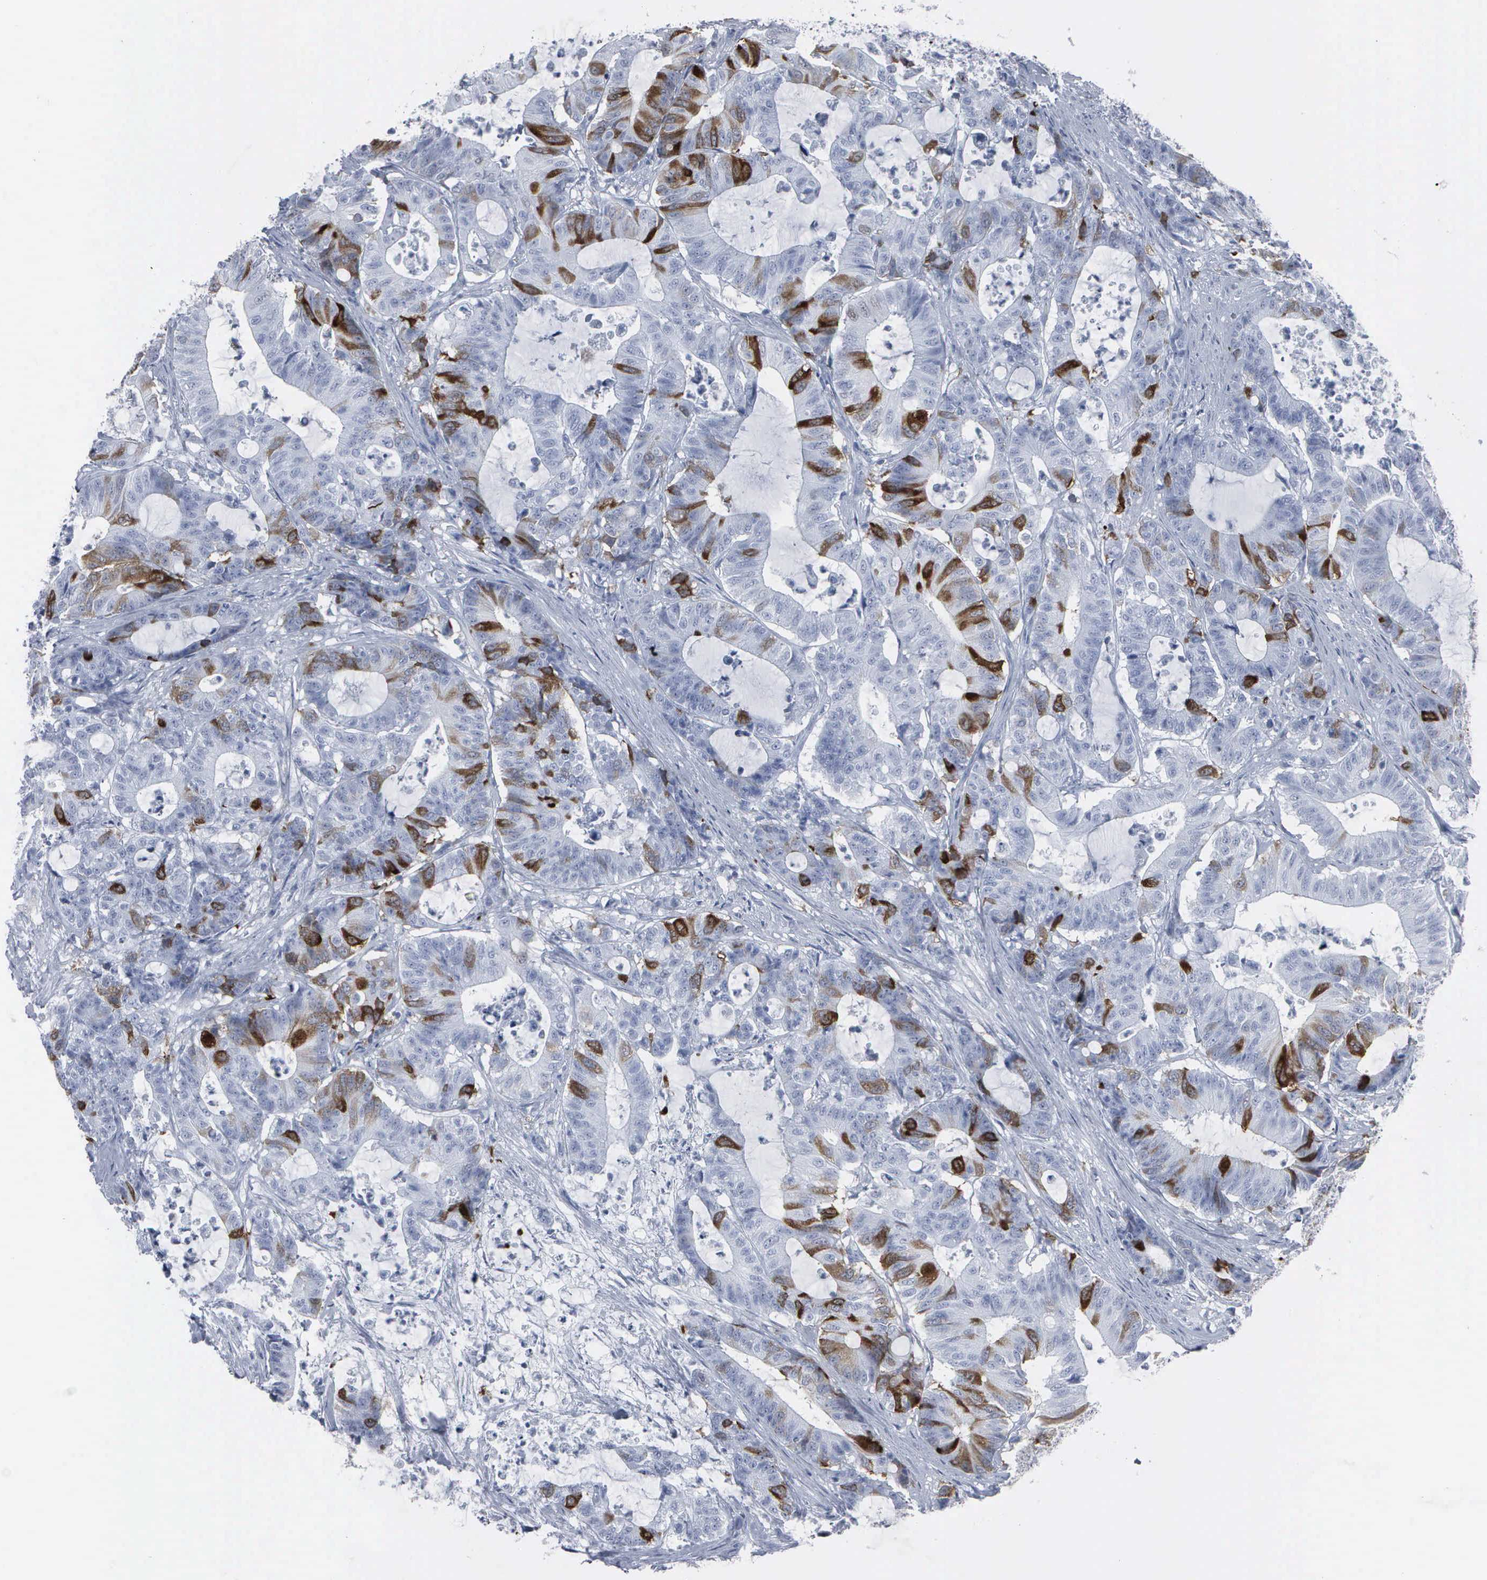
{"staining": {"intensity": "strong", "quantity": "25%-75%", "location": "cytoplasmic/membranous,nuclear"}, "tissue": "colorectal cancer", "cell_type": "Tumor cells", "image_type": "cancer", "snomed": [{"axis": "morphology", "description": "Adenocarcinoma, NOS"}, {"axis": "topography", "description": "Colon"}], "caption": "A brown stain shows strong cytoplasmic/membranous and nuclear staining of a protein in adenocarcinoma (colorectal) tumor cells.", "gene": "CCNB1", "patient": {"sex": "female", "age": 84}}